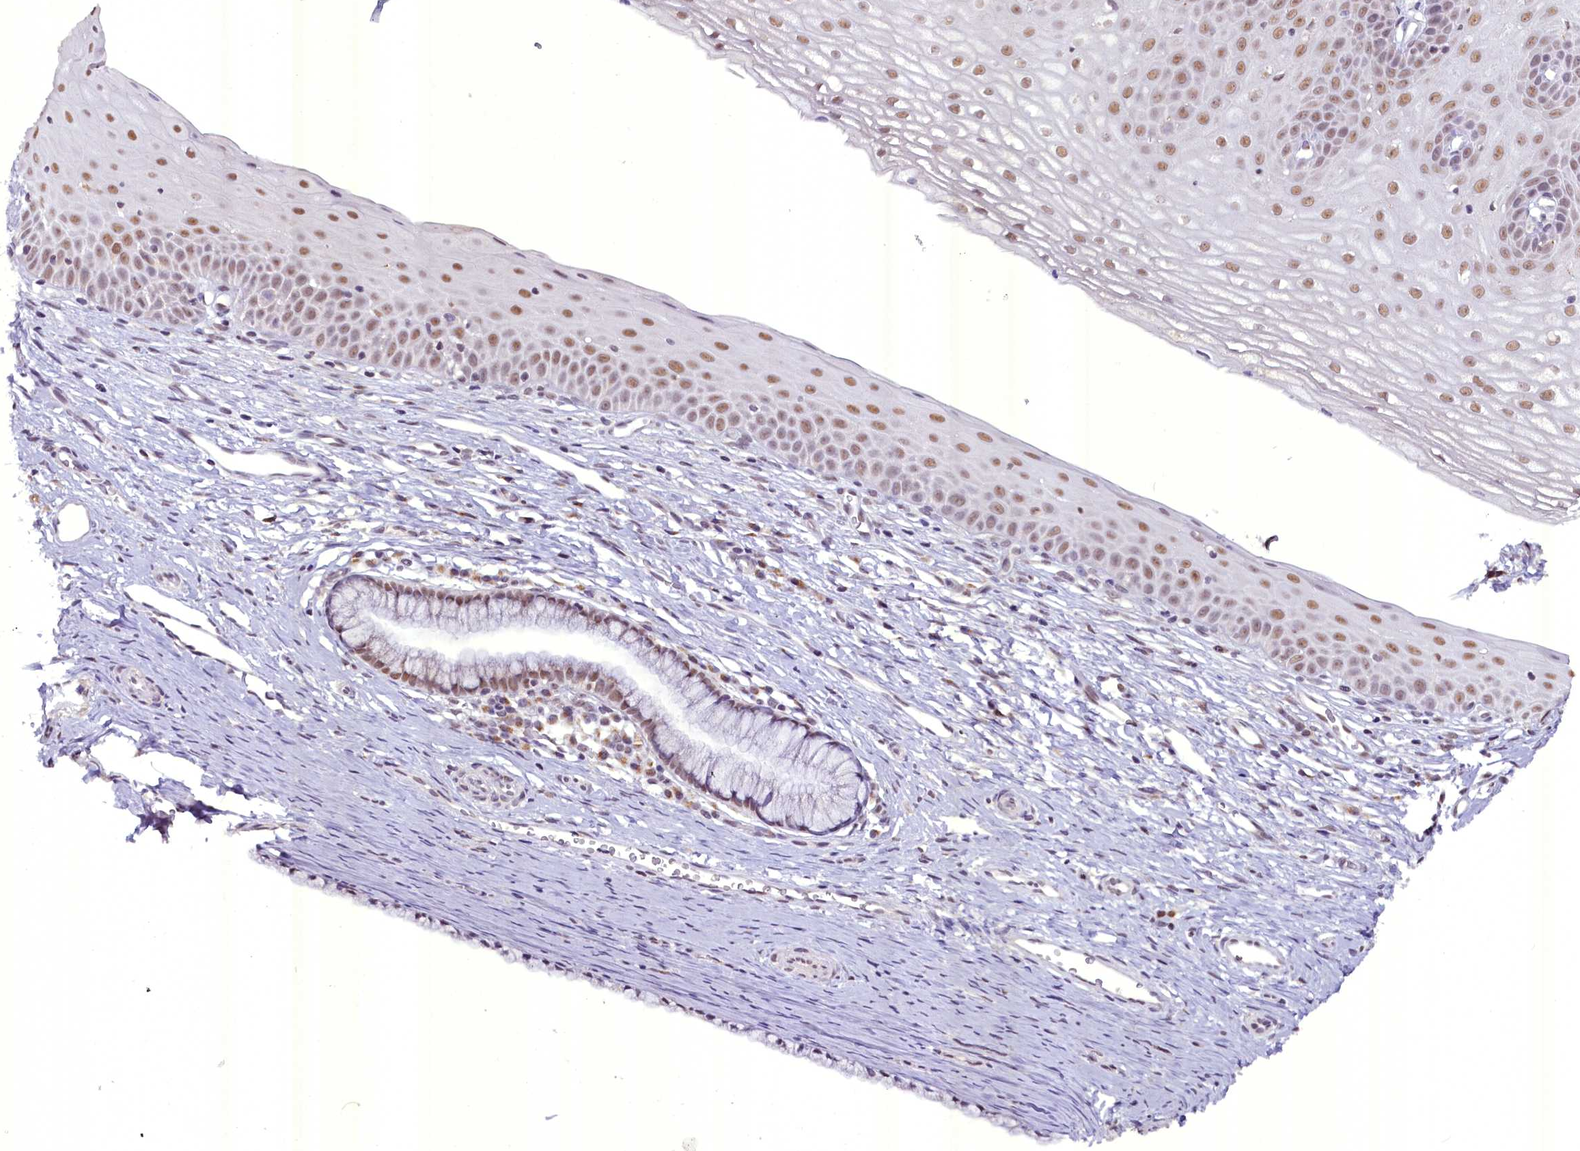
{"staining": {"intensity": "moderate", "quantity": ">75%", "location": "nuclear"}, "tissue": "cervix", "cell_type": "Glandular cells", "image_type": "normal", "snomed": [{"axis": "morphology", "description": "Normal tissue, NOS"}, {"axis": "topography", "description": "Cervix"}], "caption": "DAB immunohistochemical staining of unremarkable cervix displays moderate nuclear protein positivity in approximately >75% of glandular cells.", "gene": "NCBP1", "patient": {"sex": "female", "age": 36}}